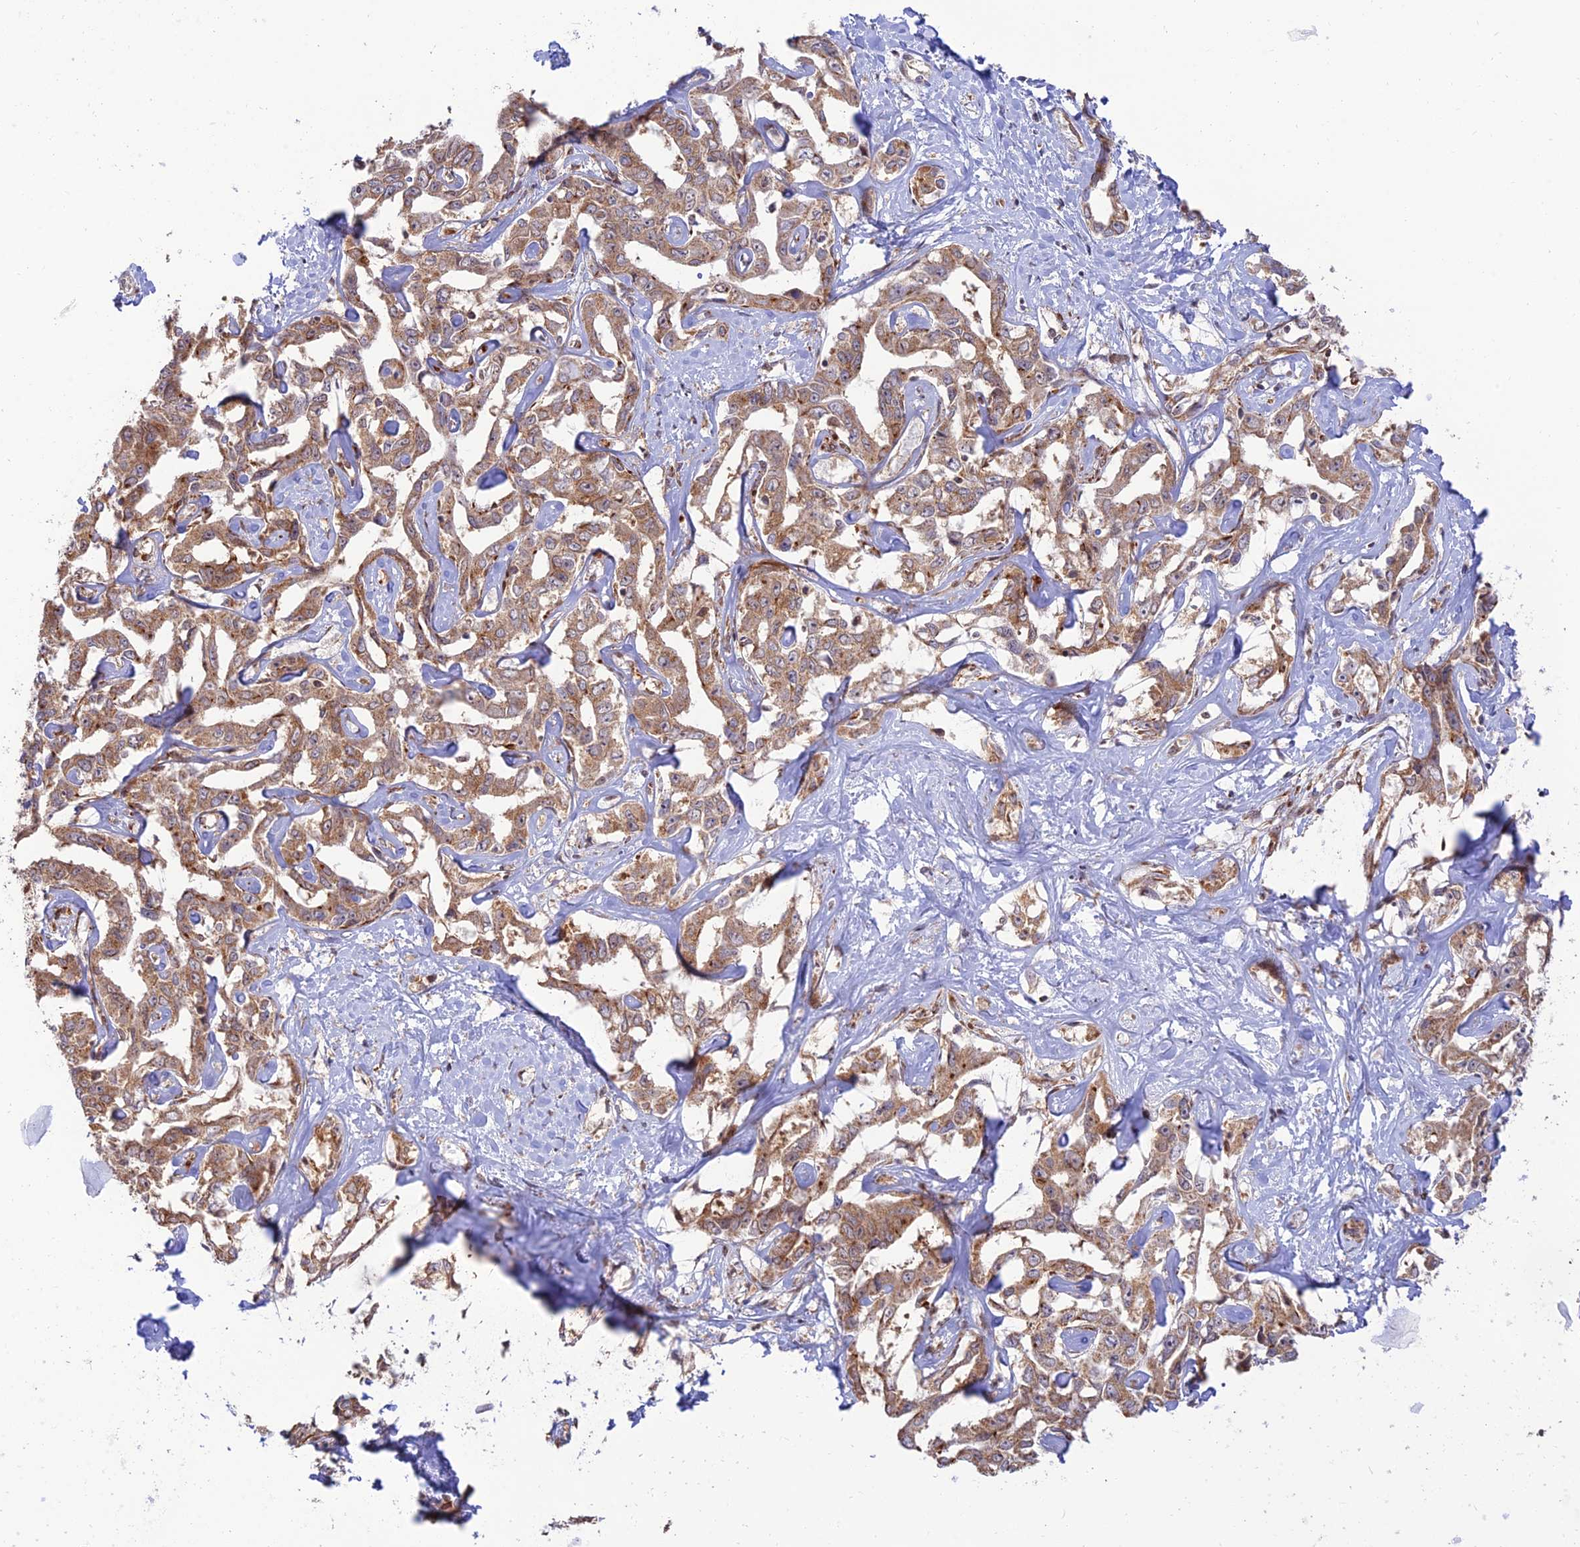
{"staining": {"intensity": "moderate", "quantity": ">75%", "location": "cytoplasmic/membranous"}, "tissue": "liver cancer", "cell_type": "Tumor cells", "image_type": "cancer", "snomed": [{"axis": "morphology", "description": "Cholangiocarcinoma"}, {"axis": "topography", "description": "Liver"}], "caption": "Immunohistochemical staining of human liver cancer (cholangiocarcinoma) shows moderate cytoplasmic/membranous protein staining in about >75% of tumor cells.", "gene": "GOLGA3", "patient": {"sex": "male", "age": 59}}